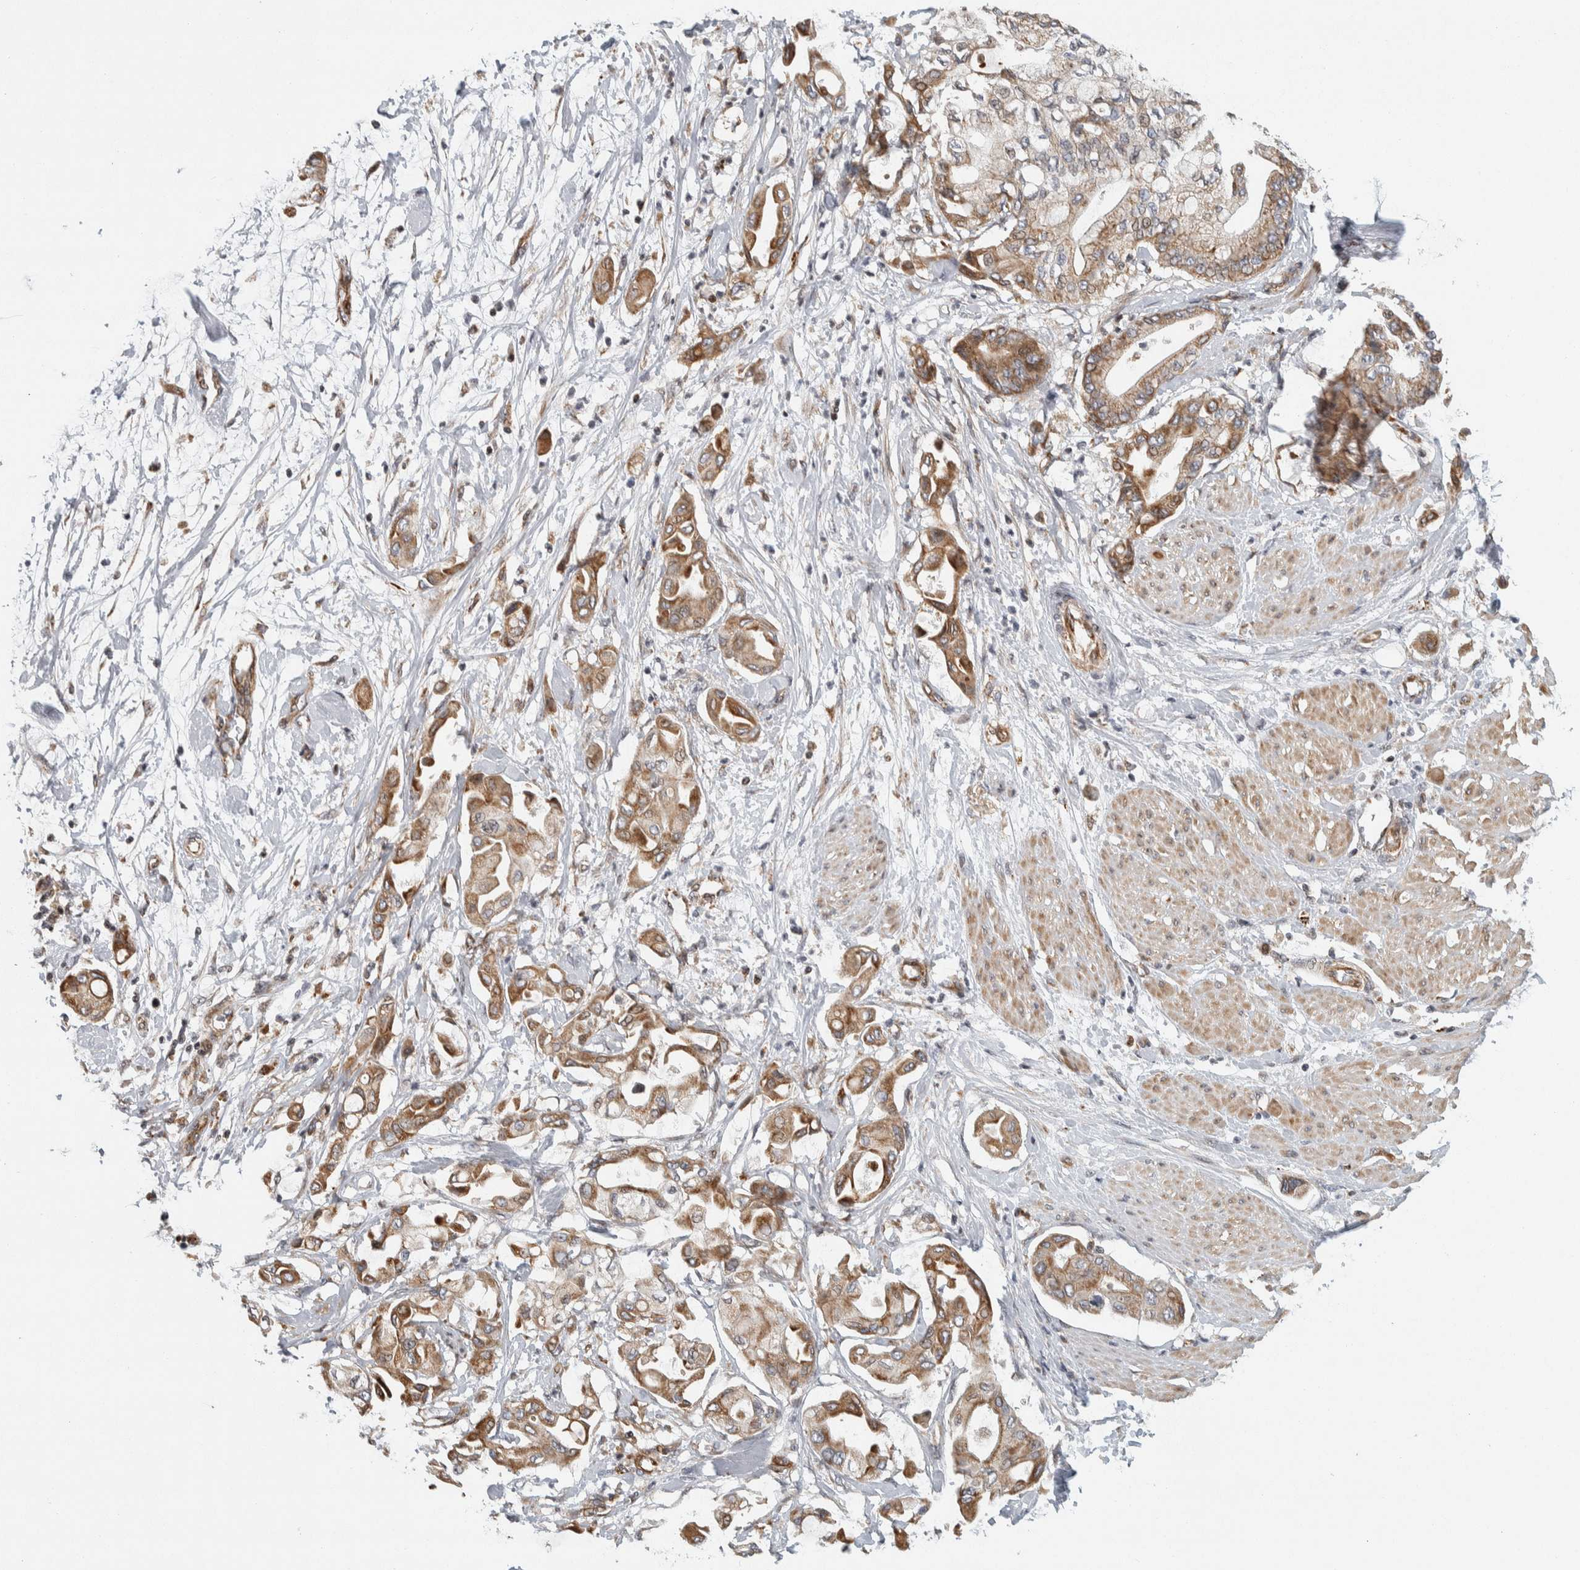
{"staining": {"intensity": "moderate", "quantity": ">75%", "location": "cytoplasmic/membranous"}, "tissue": "pancreatic cancer", "cell_type": "Tumor cells", "image_type": "cancer", "snomed": [{"axis": "morphology", "description": "Adenocarcinoma, NOS"}, {"axis": "morphology", "description": "Adenocarcinoma, metastatic, NOS"}, {"axis": "topography", "description": "Lymph node"}, {"axis": "topography", "description": "Pancreas"}, {"axis": "topography", "description": "Duodenum"}], "caption": "Moderate cytoplasmic/membranous protein positivity is appreciated in approximately >75% of tumor cells in pancreatic cancer.", "gene": "AFP", "patient": {"sex": "female", "age": 64}}